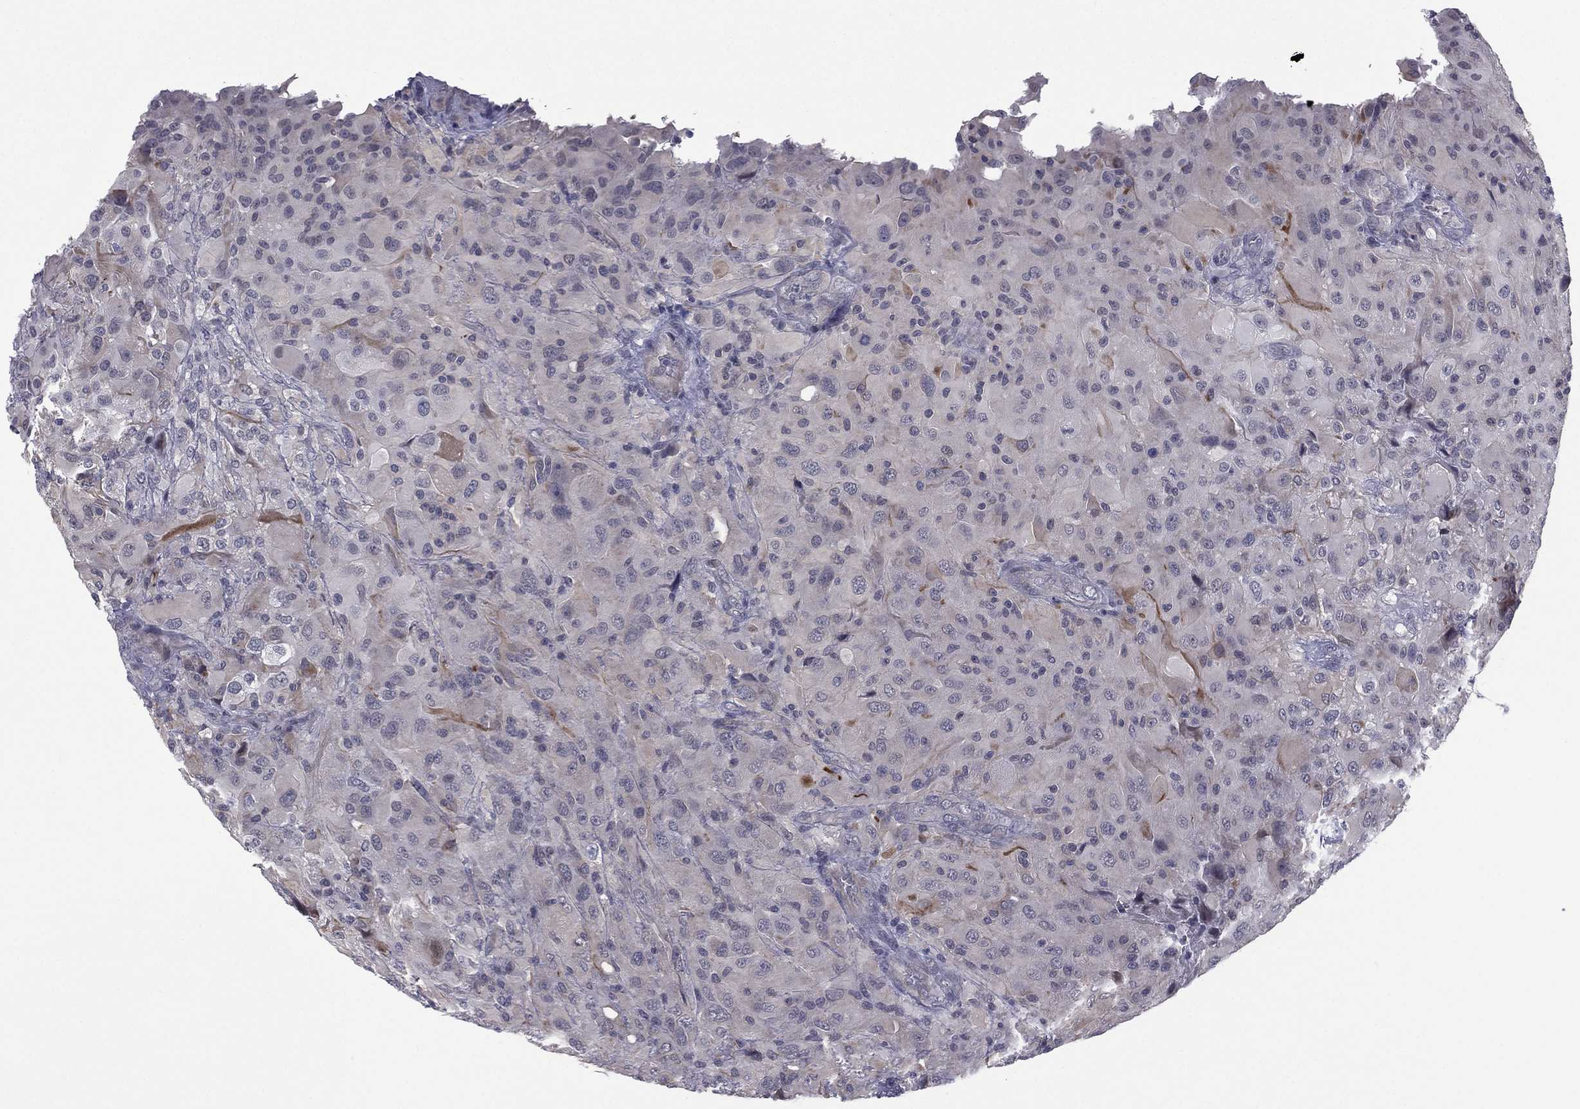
{"staining": {"intensity": "negative", "quantity": "none", "location": "none"}, "tissue": "glioma", "cell_type": "Tumor cells", "image_type": "cancer", "snomed": [{"axis": "morphology", "description": "Glioma, malignant, High grade"}, {"axis": "topography", "description": "Cerebral cortex"}], "caption": "An immunohistochemistry (IHC) micrograph of glioma is shown. There is no staining in tumor cells of glioma.", "gene": "ACTRT2", "patient": {"sex": "male", "age": 35}}